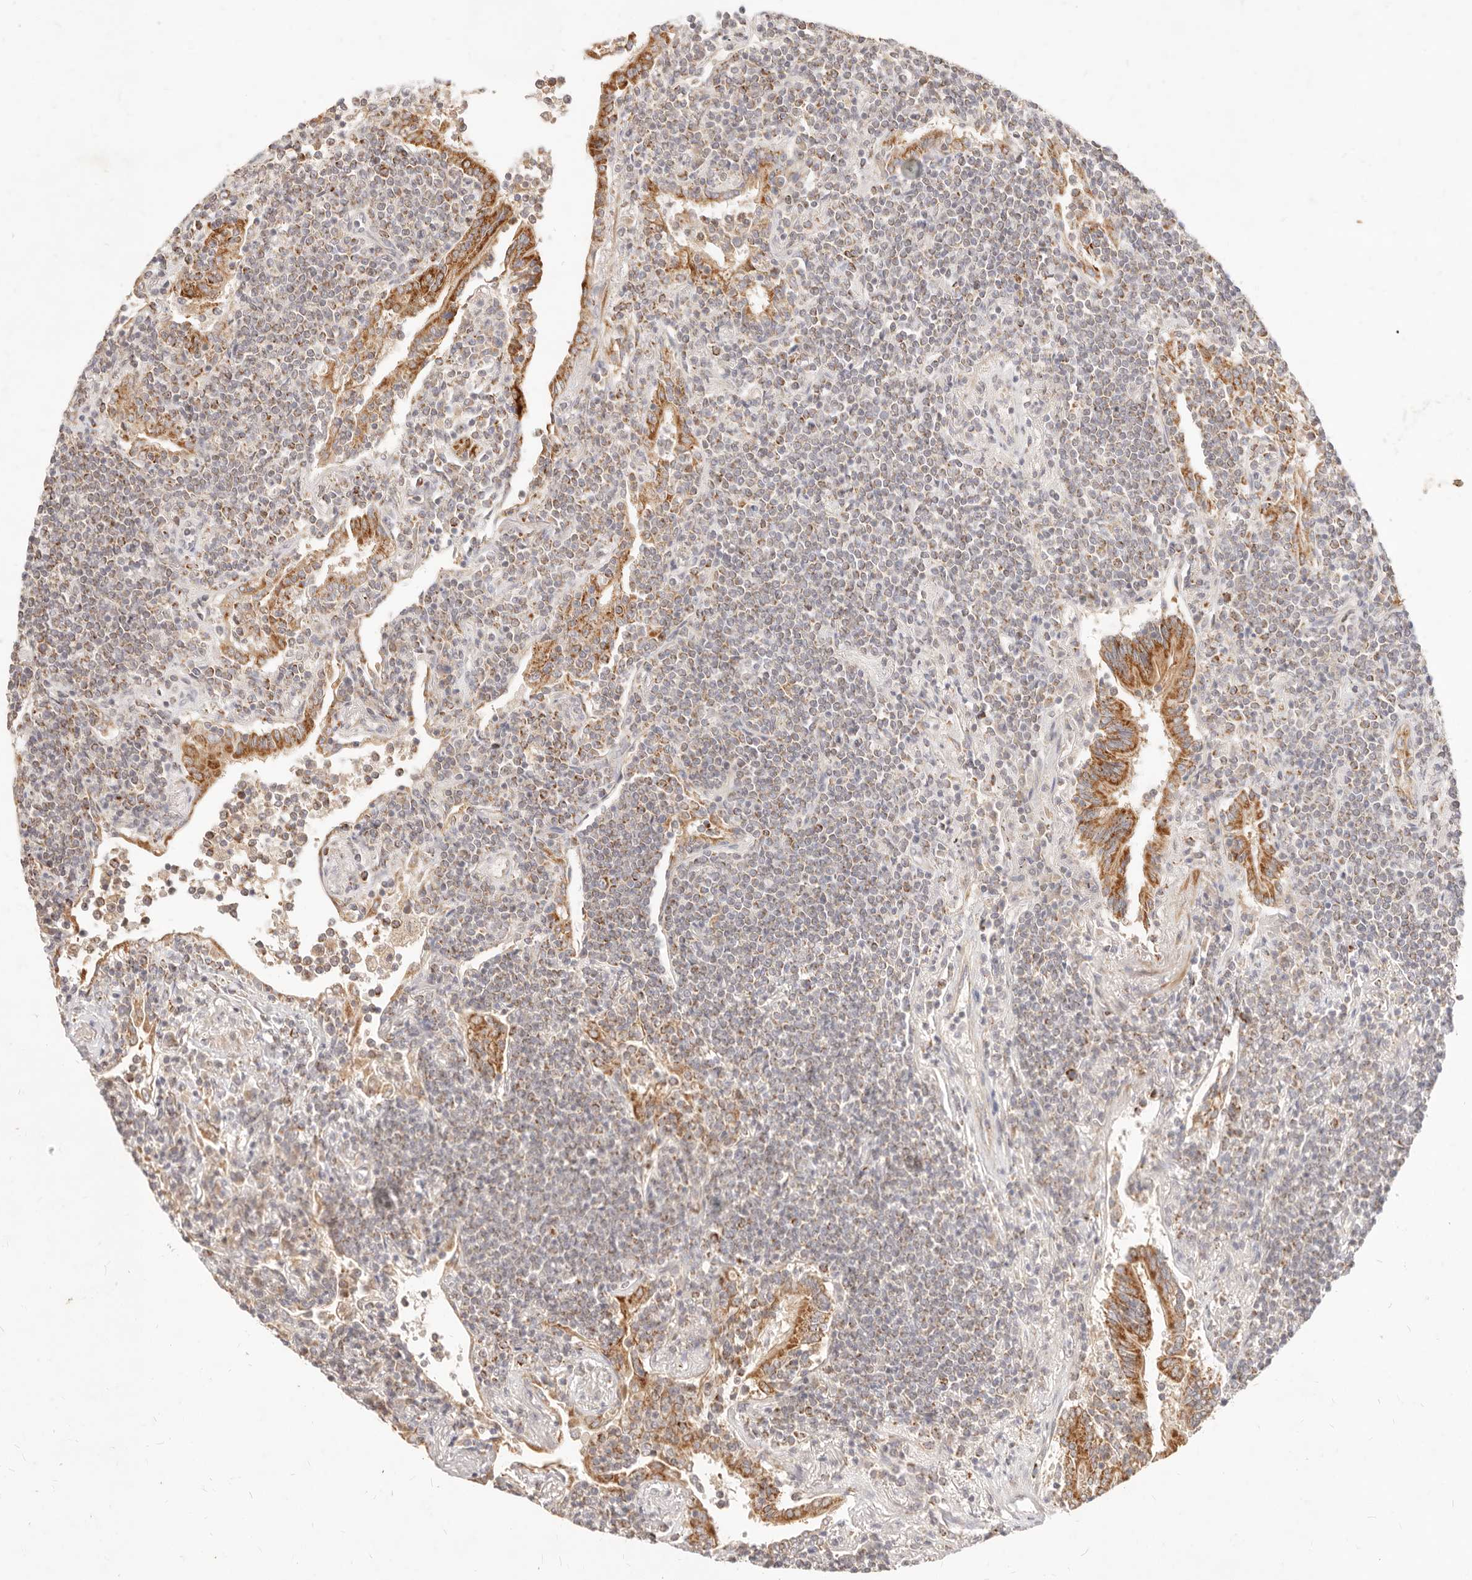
{"staining": {"intensity": "moderate", "quantity": "25%-75%", "location": "cytoplasmic/membranous"}, "tissue": "lymphoma", "cell_type": "Tumor cells", "image_type": "cancer", "snomed": [{"axis": "morphology", "description": "Malignant lymphoma, non-Hodgkin's type, Low grade"}, {"axis": "topography", "description": "Lung"}], "caption": "Brown immunohistochemical staining in human malignant lymphoma, non-Hodgkin's type (low-grade) shows moderate cytoplasmic/membranous expression in approximately 25%-75% of tumor cells. The protein of interest is shown in brown color, while the nuclei are stained blue.", "gene": "RUBCNL", "patient": {"sex": "female", "age": 71}}